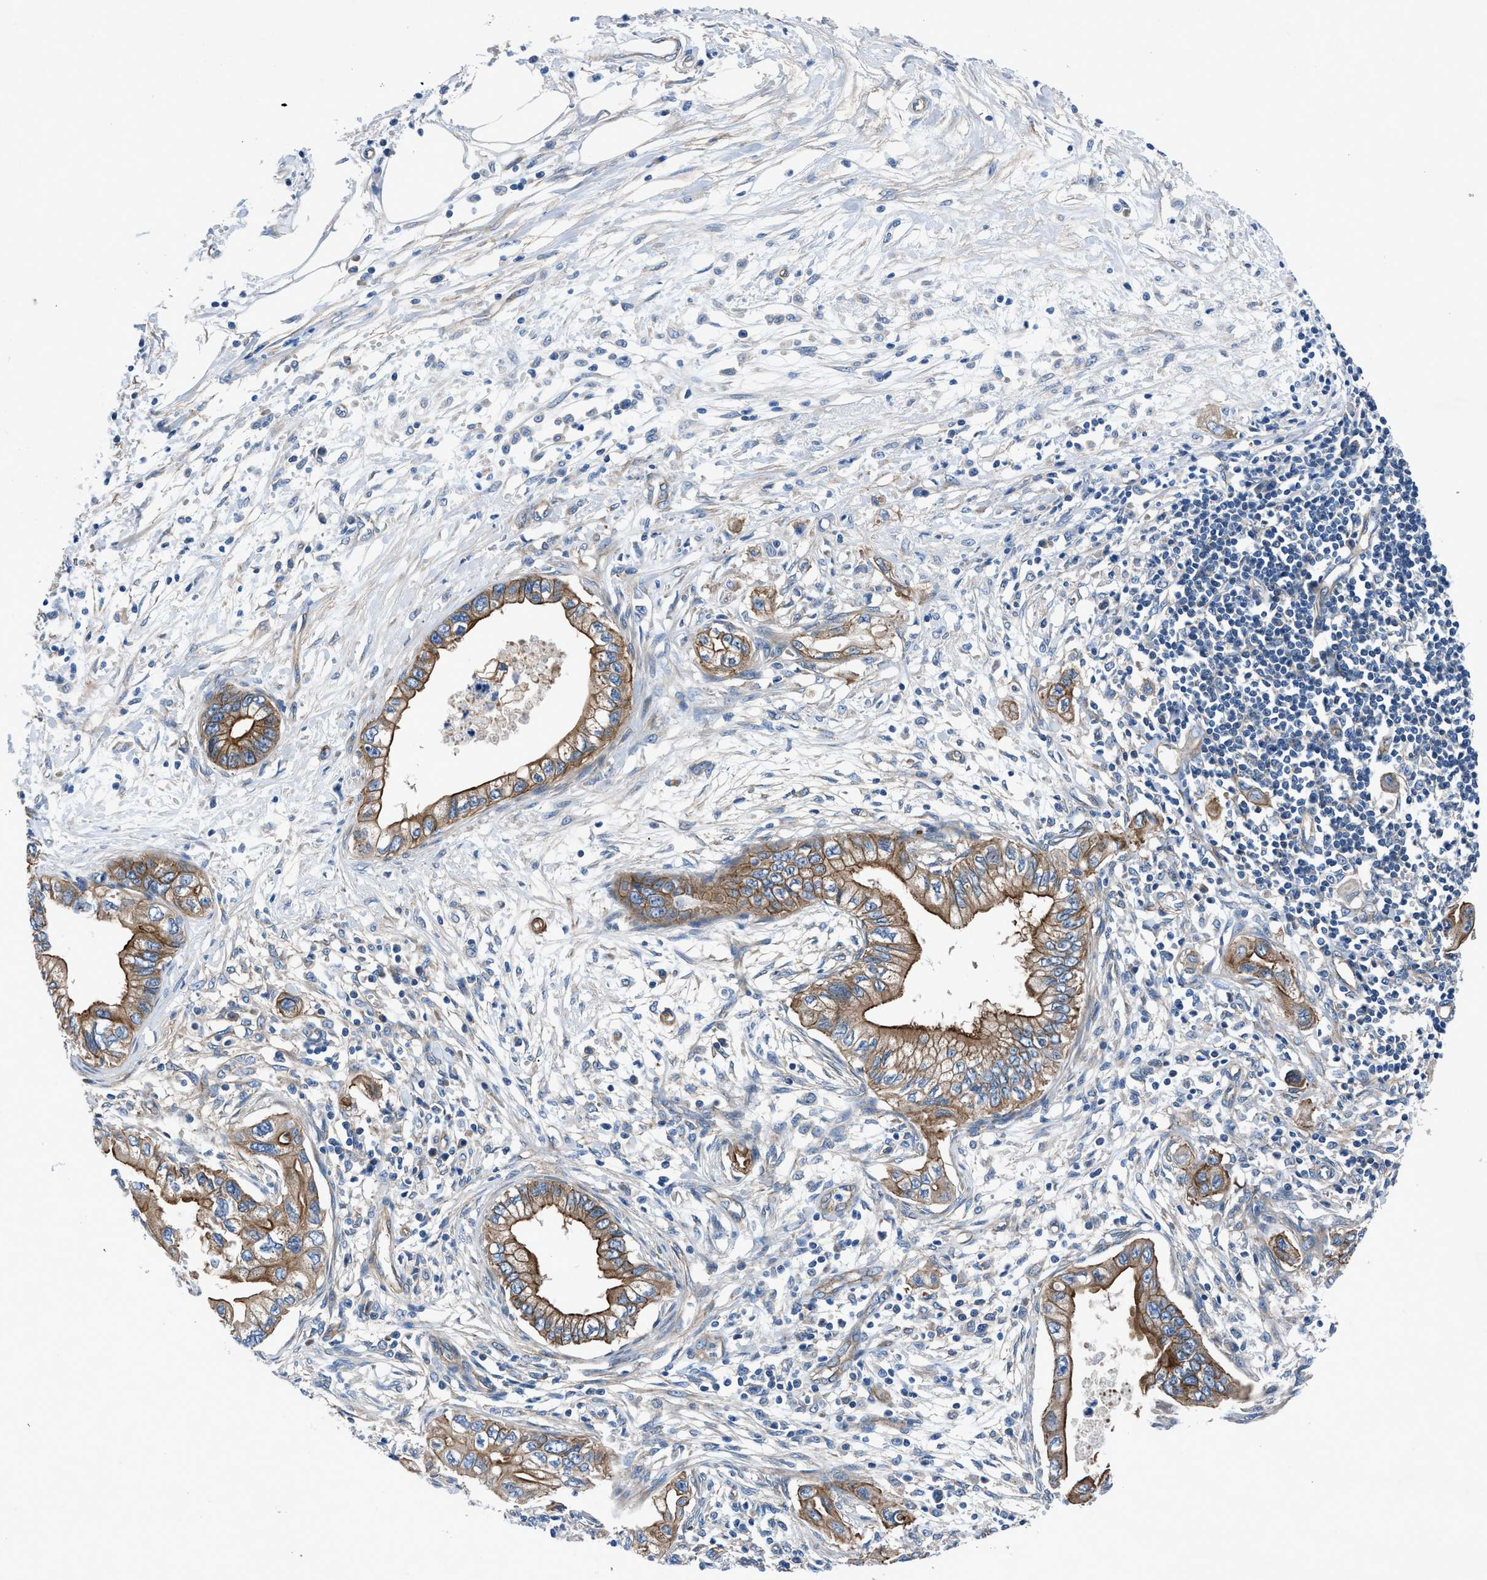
{"staining": {"intensity": "moderate", "quantity": ">75%", "location": "cytoplasmic/membranous"}, "tissue": "pancreatic cancer", "cell_type": "Tumor cells", "image_type": "cancer", "snomed": [{"axis": "morphology", "description": "Adenocarcinoma, NOS"}, {"axis": "topography", "description": "Pancreas"}], "caption": "Pancreatic cancer (adenocarcinoma) stained with DAB immunohistochemistry reveals medium levels of moderate cytoplasmic/membranous staining in approximately >75% of tumor cells. The staining is performed using DAB brown chromogen to label protein expression. The nuclei are counter-stained blue using hematoxylin.", "gene": "TRIP4", "patient": {"sex": "male", "age": 56}}